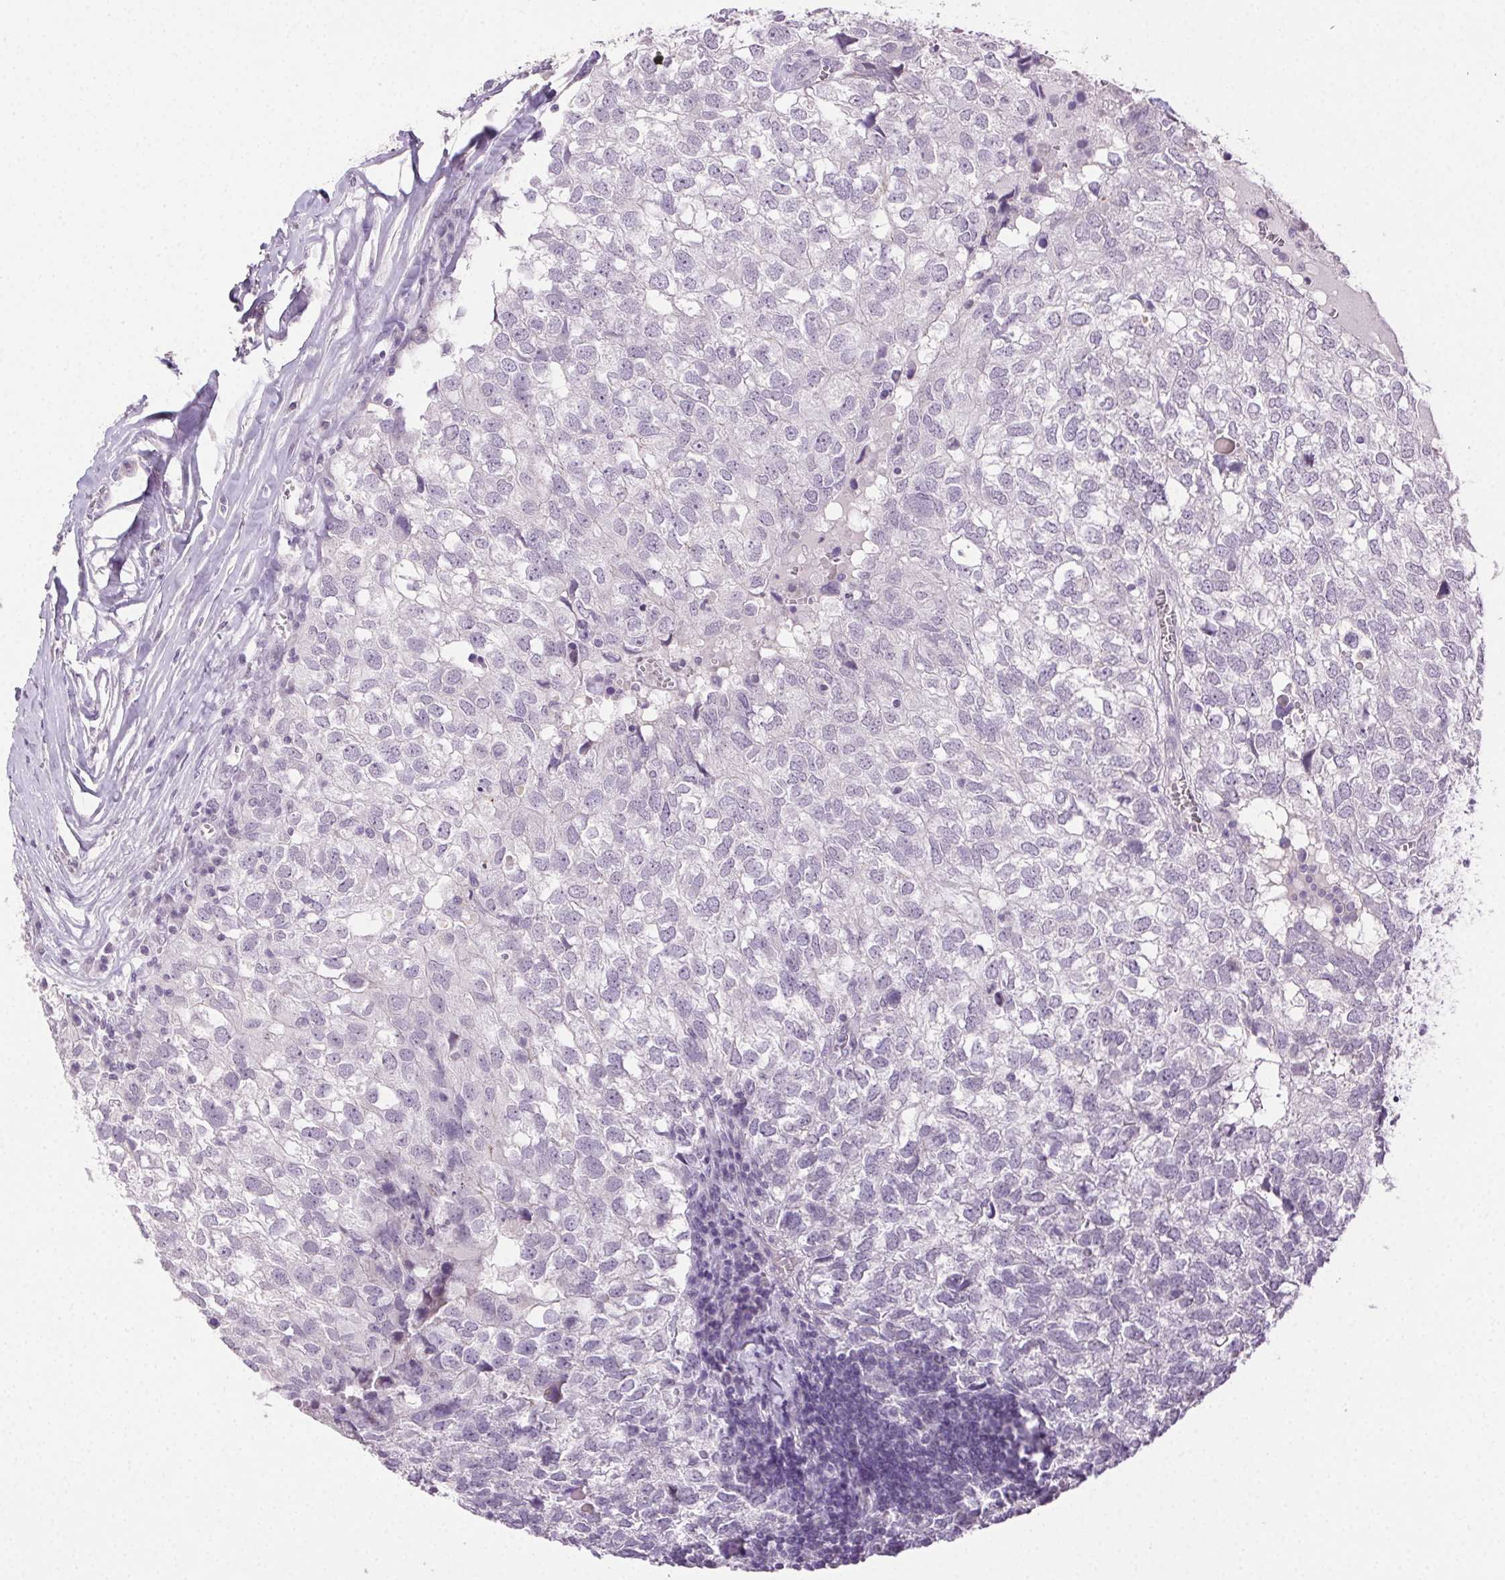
{"staining": {"intensity": "negative", "quantity": "none", "location": "none"}, "tissue": "breast cancer", "cell_type": "Tumor cells", "image_type": "cancer", "snomed": [{"axis": "morphology", "description": "Duct carcinoma"}, {"axis": "topography", "description": "Breast"}], "caption": "Tumor cells show no significant positivity in infiltrating ductal carcinoma (breast).", "gene": "CLDN10", "patient": {"sex": "female", "age": 30}}